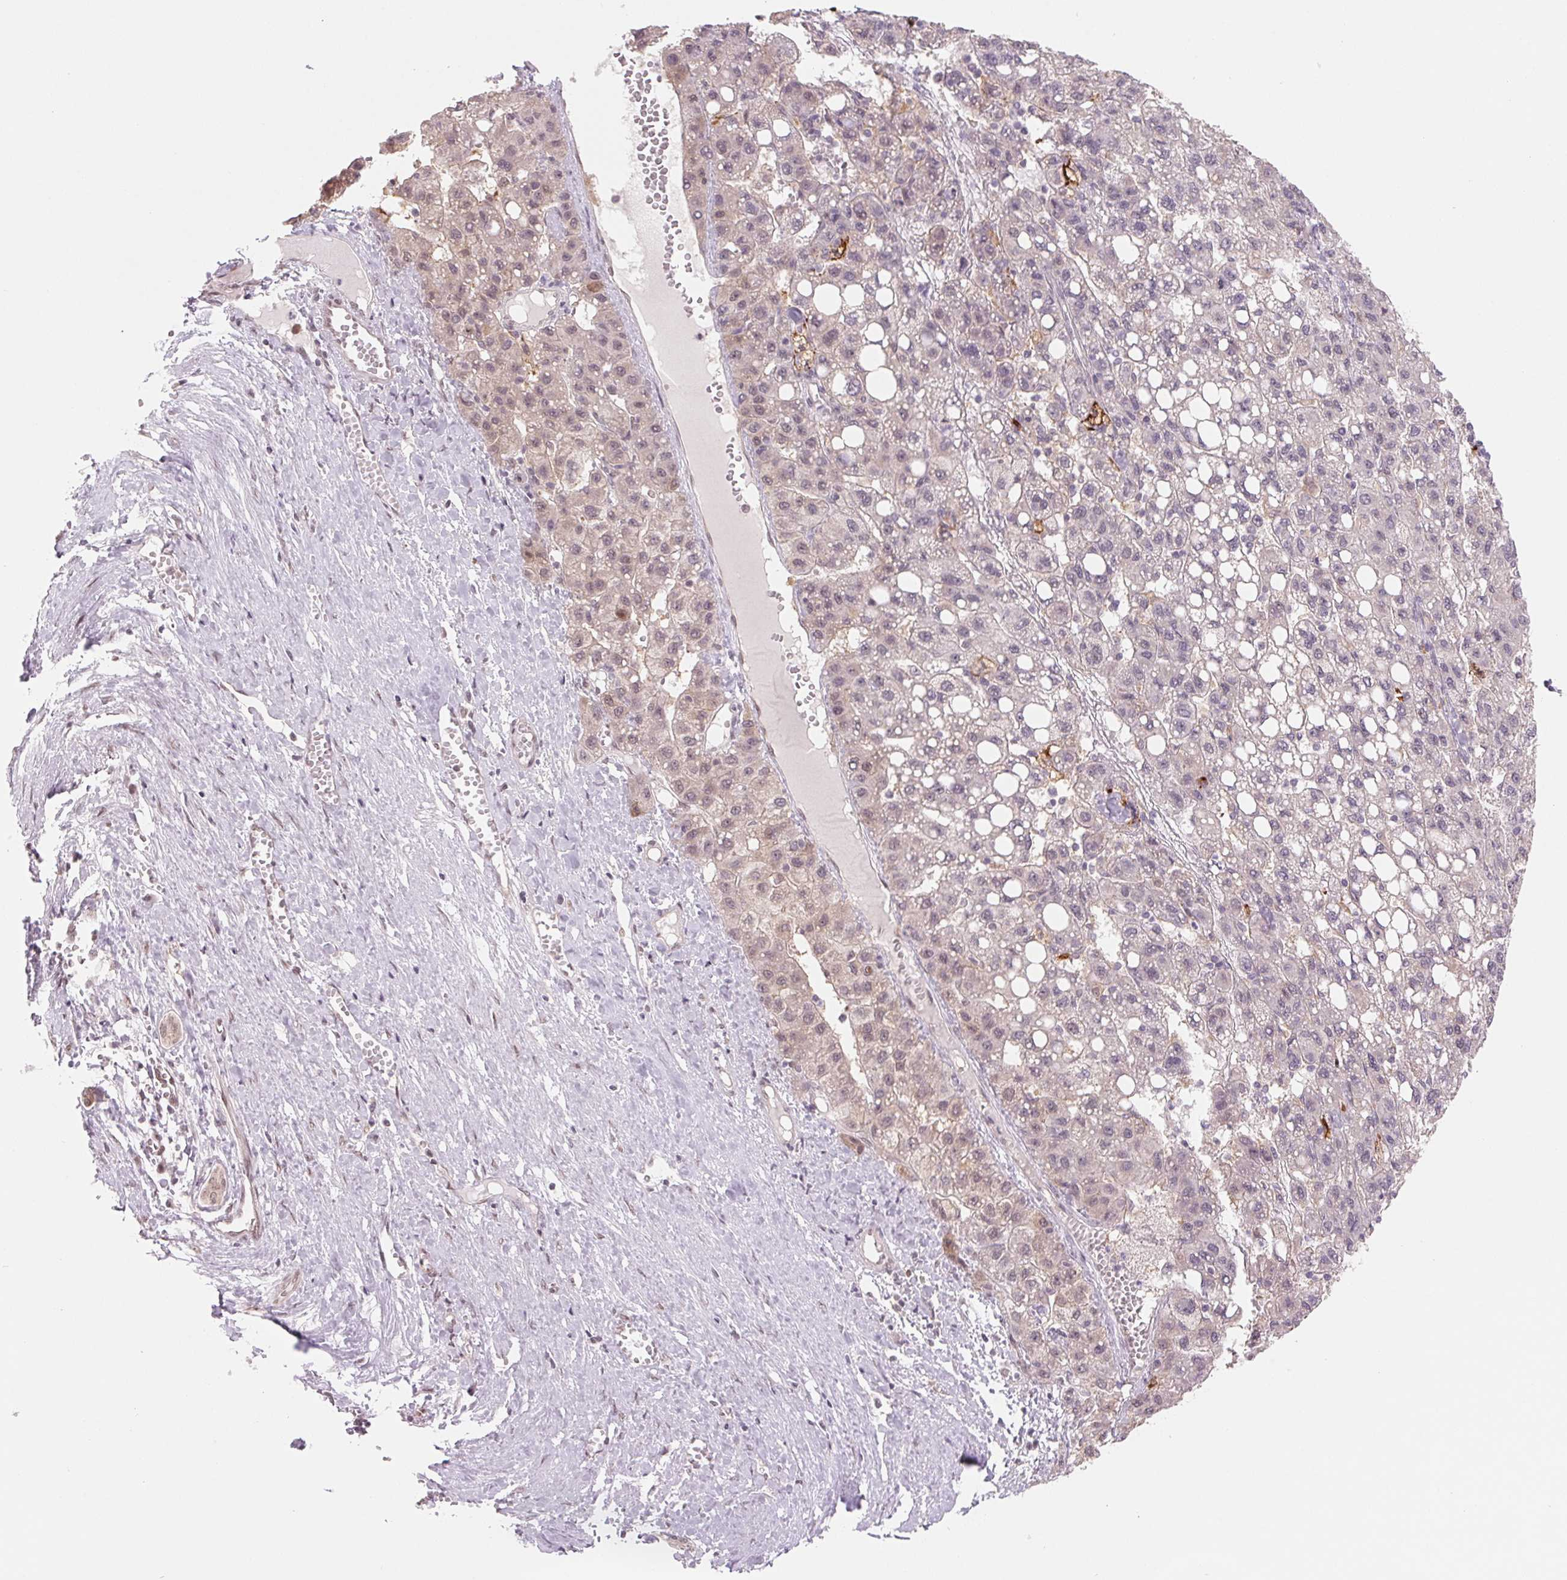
{"staining": {"intensity": "negative", "quantity": "none", "location": "none"}, "tissue": "liver cancer", "cell_type": "Tumor cells", "image_type": "cancer", "snomed": [{"axis": "morphology", "description": "Carcinoma, Hepatocellular, NOS"}, {"axis": "topography", "description": "Liver"}], "caption": "High magnification brightfield microscopy of liver cancer stained with DAB (3,3'-diaminobenzidine) (brown) and counterstained with hematoxylin (blue): tumor cells show no significant expression.", "gene": "DNAJB6", "patient": {"sex": "female", "age": 82}}